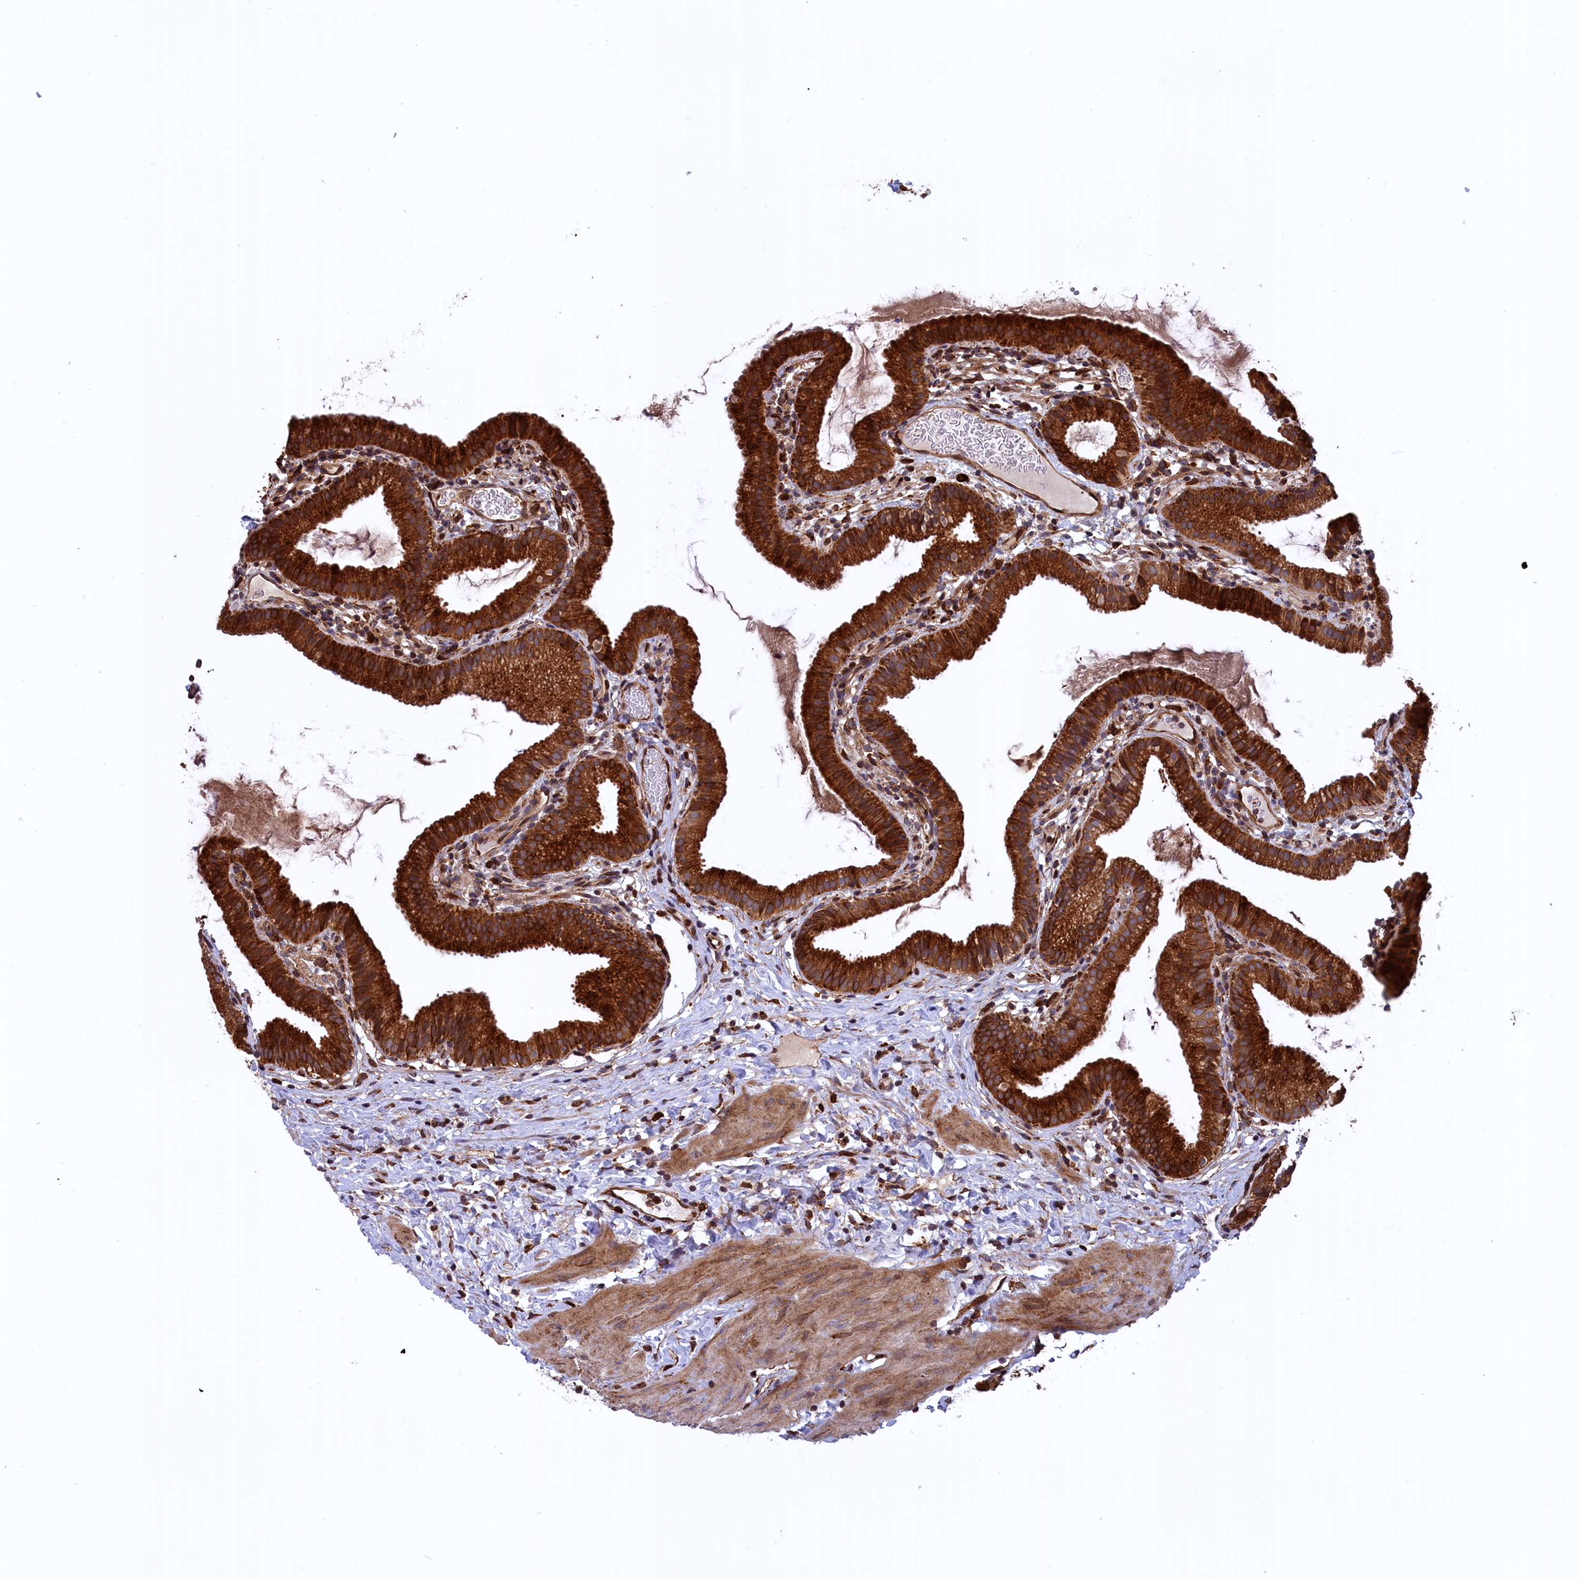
{"staining": {"intensity": "strong", "quantity": ">75%", "location": "cytoplasmic/membranous"}, "tissue": "gallbladder", "cell_type": "Glandular cells", "image_type": "normal", "snomed": [{"axis": "morphology", "description": "Normal tissue, NOS"}, {"axis": "topography", "description": "Gallbladder"}], "caption": "Protein staining of benign gallbladder exhibits strong cytoplasmic/membranous staining in approximately >75% of glandular cells. (DAB (3,3'-diaminobenzidine) = brown stain, brightfield microscopy at high magnification).", "gene": "PLA2G4C", "patient": {"sex": "female", "age": 46}}